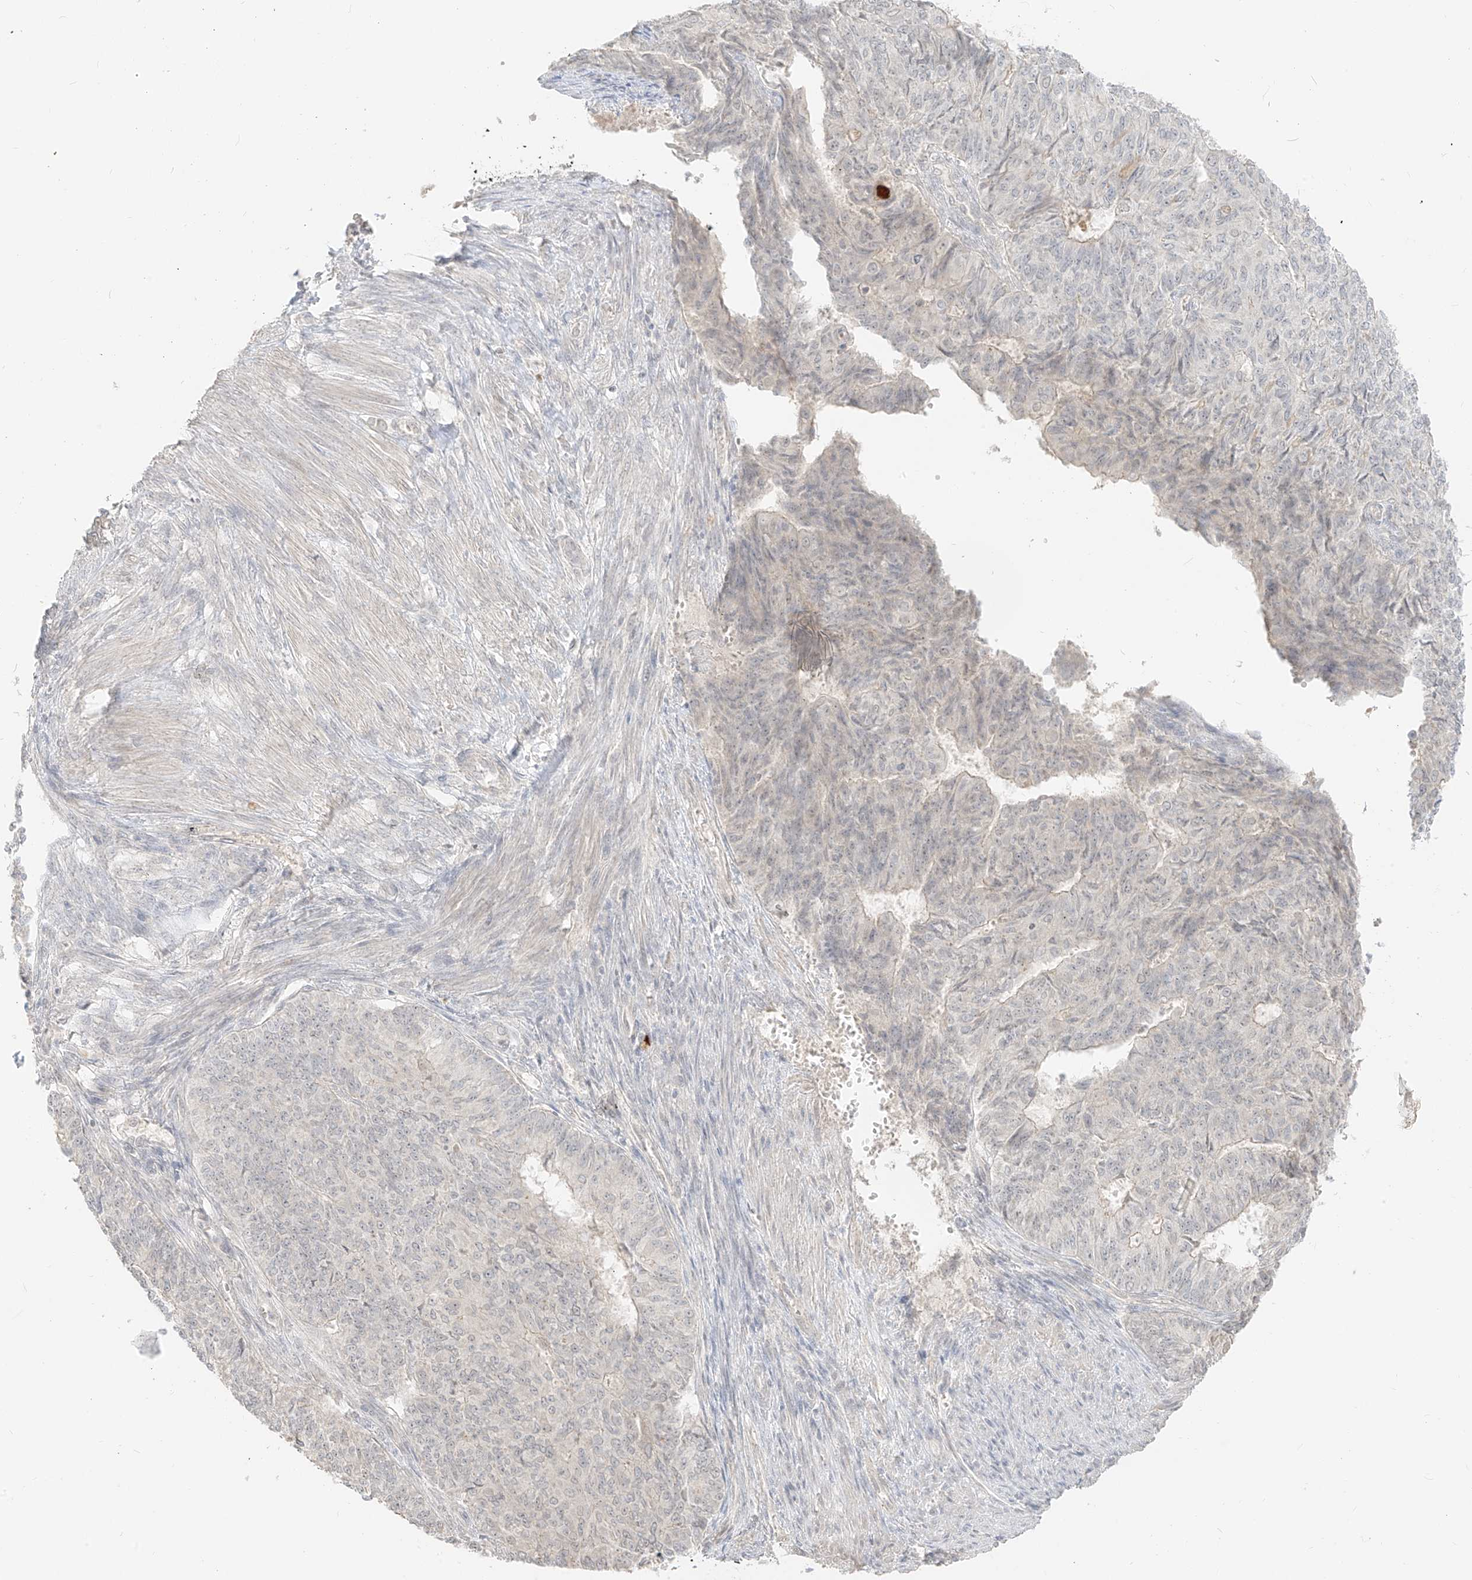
{"staining": {"intensity": "negative", "quantity": "none", "location": "none"}, "tissue": "endometrial cancer", "cell_type": "Tumor cells", "image_type": "cancer", "snomed": [{"axis": "morphology", "description": "Adenocarcinoma, NOS"}, {"axis": "topography", "description": "Endometrium"}], "caption": "Immunohistochemical staining of human endometrial cancer (adenocarcinoma) shows no significant positivity in tumor cells.", "gene": "LIPT1", "patient": {"sex": "female", "age": 32}}